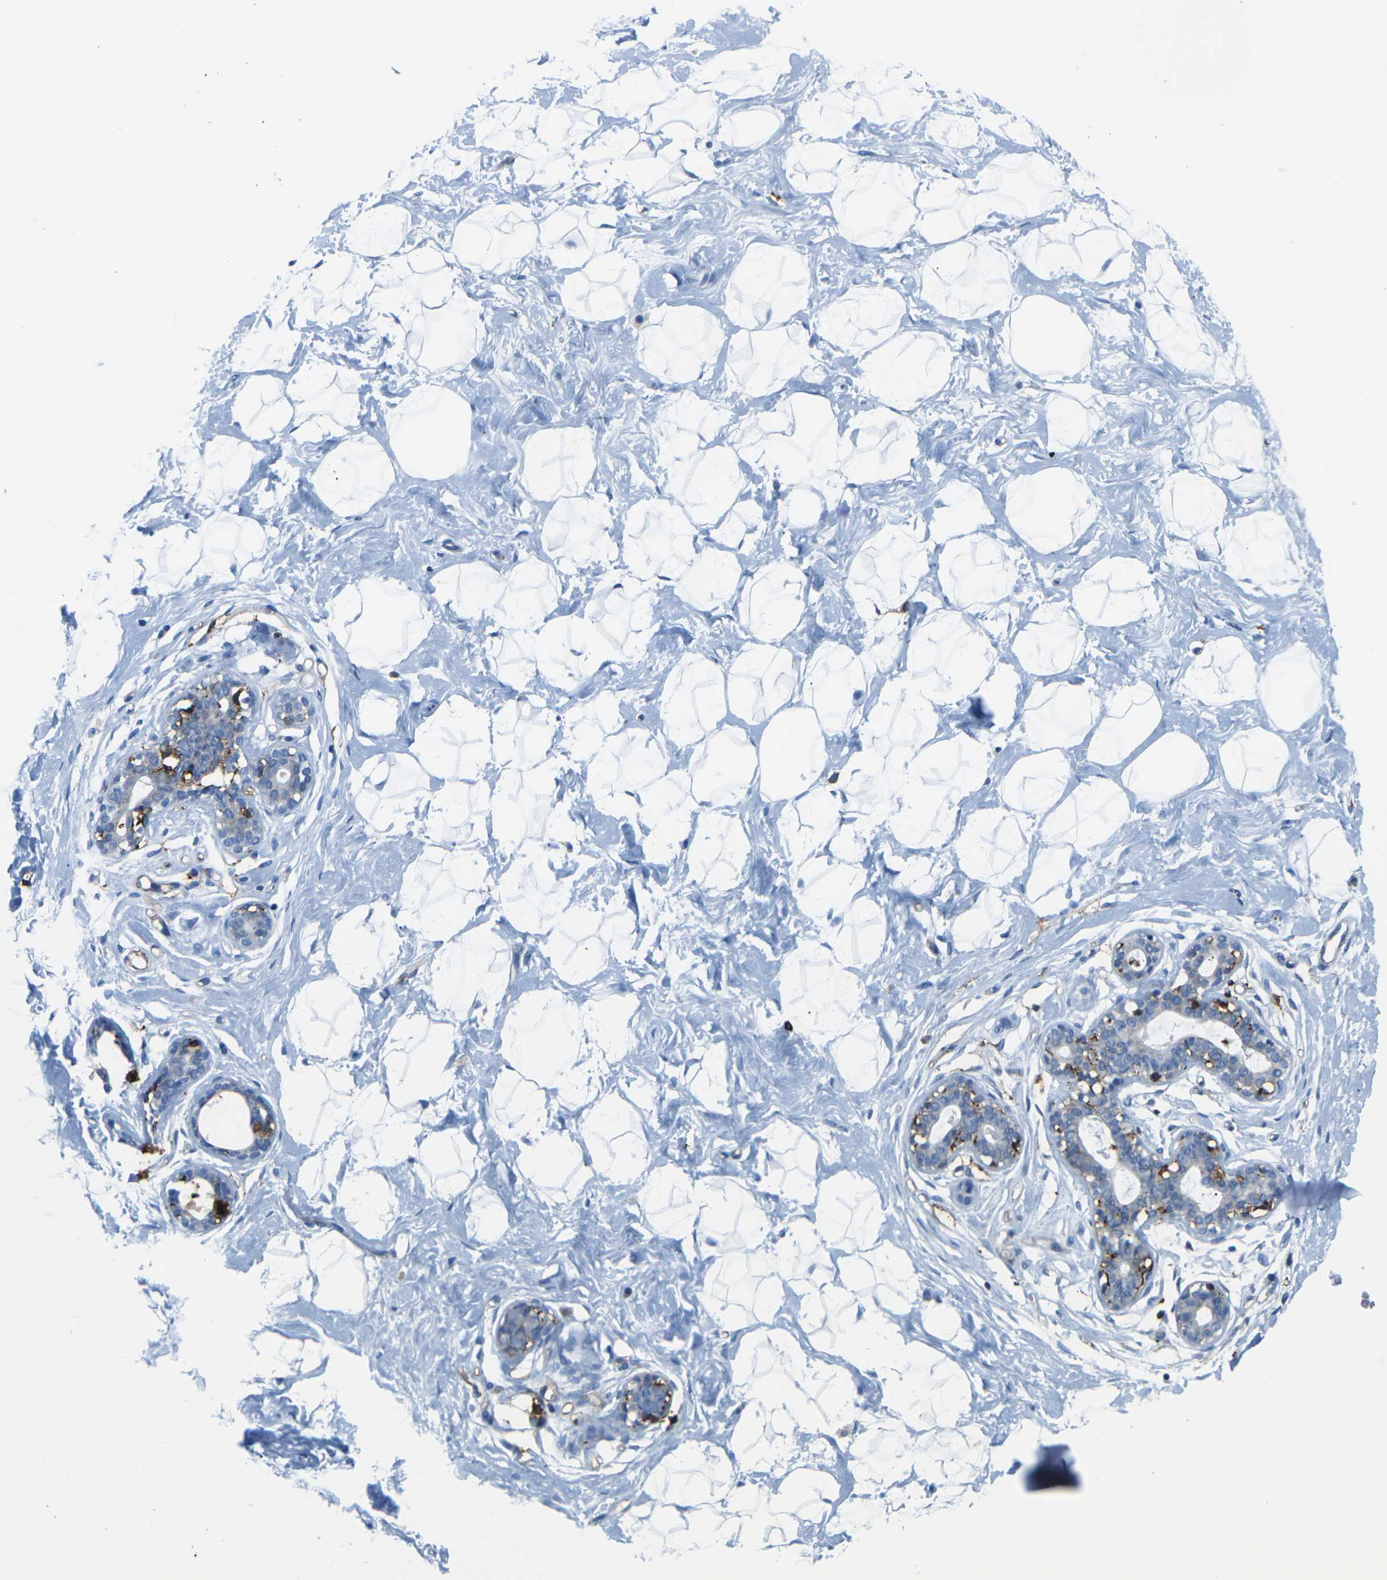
{"staining": {"intensity": "negative", "quantity": "none", "location": "none"}, "tissue": "breast", "cell_type": "Adipocytes", "image_type": "normal", "snomed": [{"axis": "morphology", "description": "Normal tissue, NOS"}, {"axis": "topography", "description": "Breast"}], "caption": "Immunohistochemistry micrograph of unremarkable breast stained for a protein (brown), which shows no staining in adipocytes.", "gene": "PTPN1", "patient": {"sex": "female", "age": 23}}